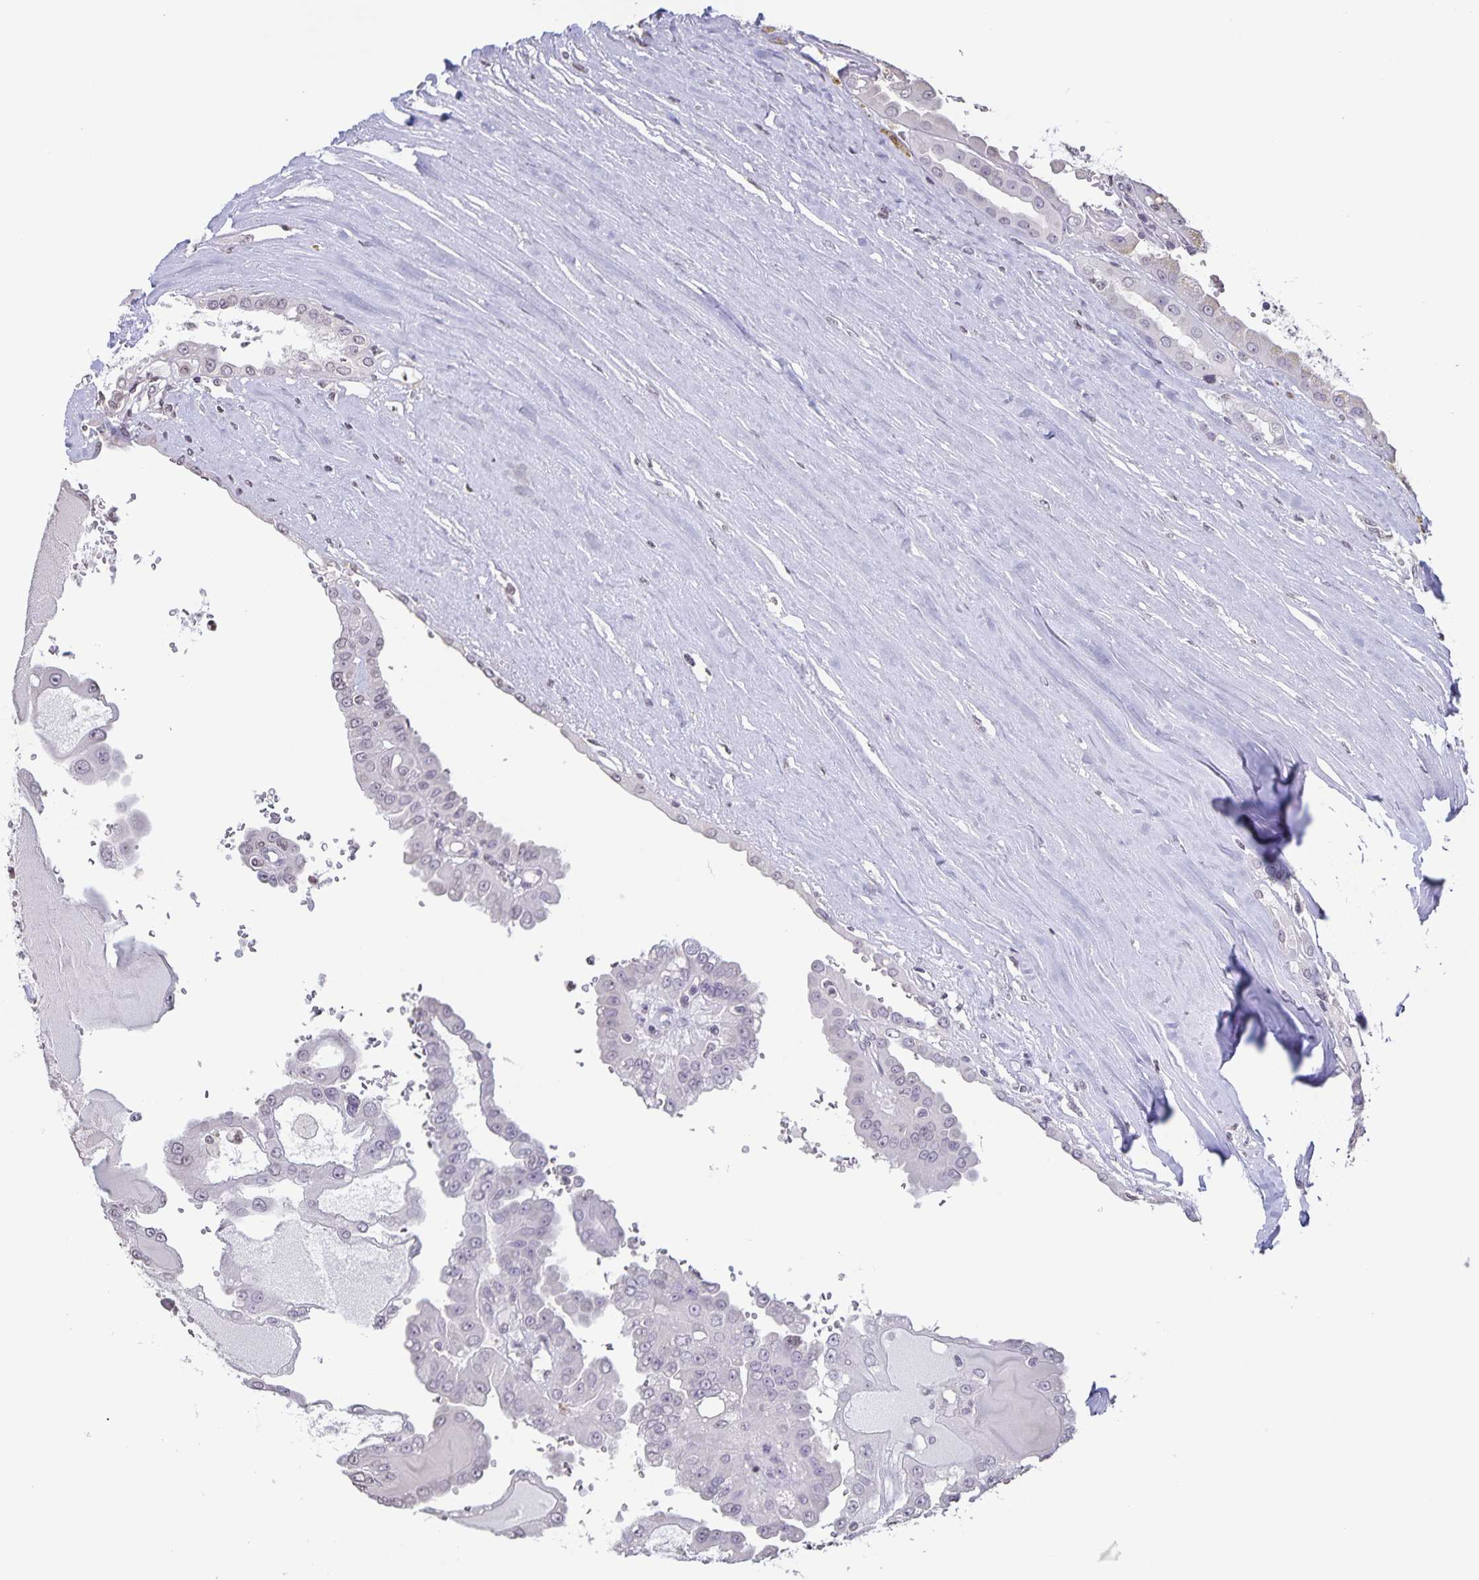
{"staining": {"intensity": "weak", "quantity": "25%-75%", "location": "cytoplasmic/membranous"}, "tissue": "renal cancer", "cell_type": "Tumor cells", "image_type": "cancer", "snomed": [{"axis": "morphology", "description": "Adenocarcinoma, NOS"}, {"axis": "topography", "description": "Kidney"}], "caption": "A brown stain labels weak cytoplasmic/membranous staining of a protein in human adenocarcinoma (renal) tumor cells.", "gene": "AQP4", "patient": {"sex": "male", "age": 58}}